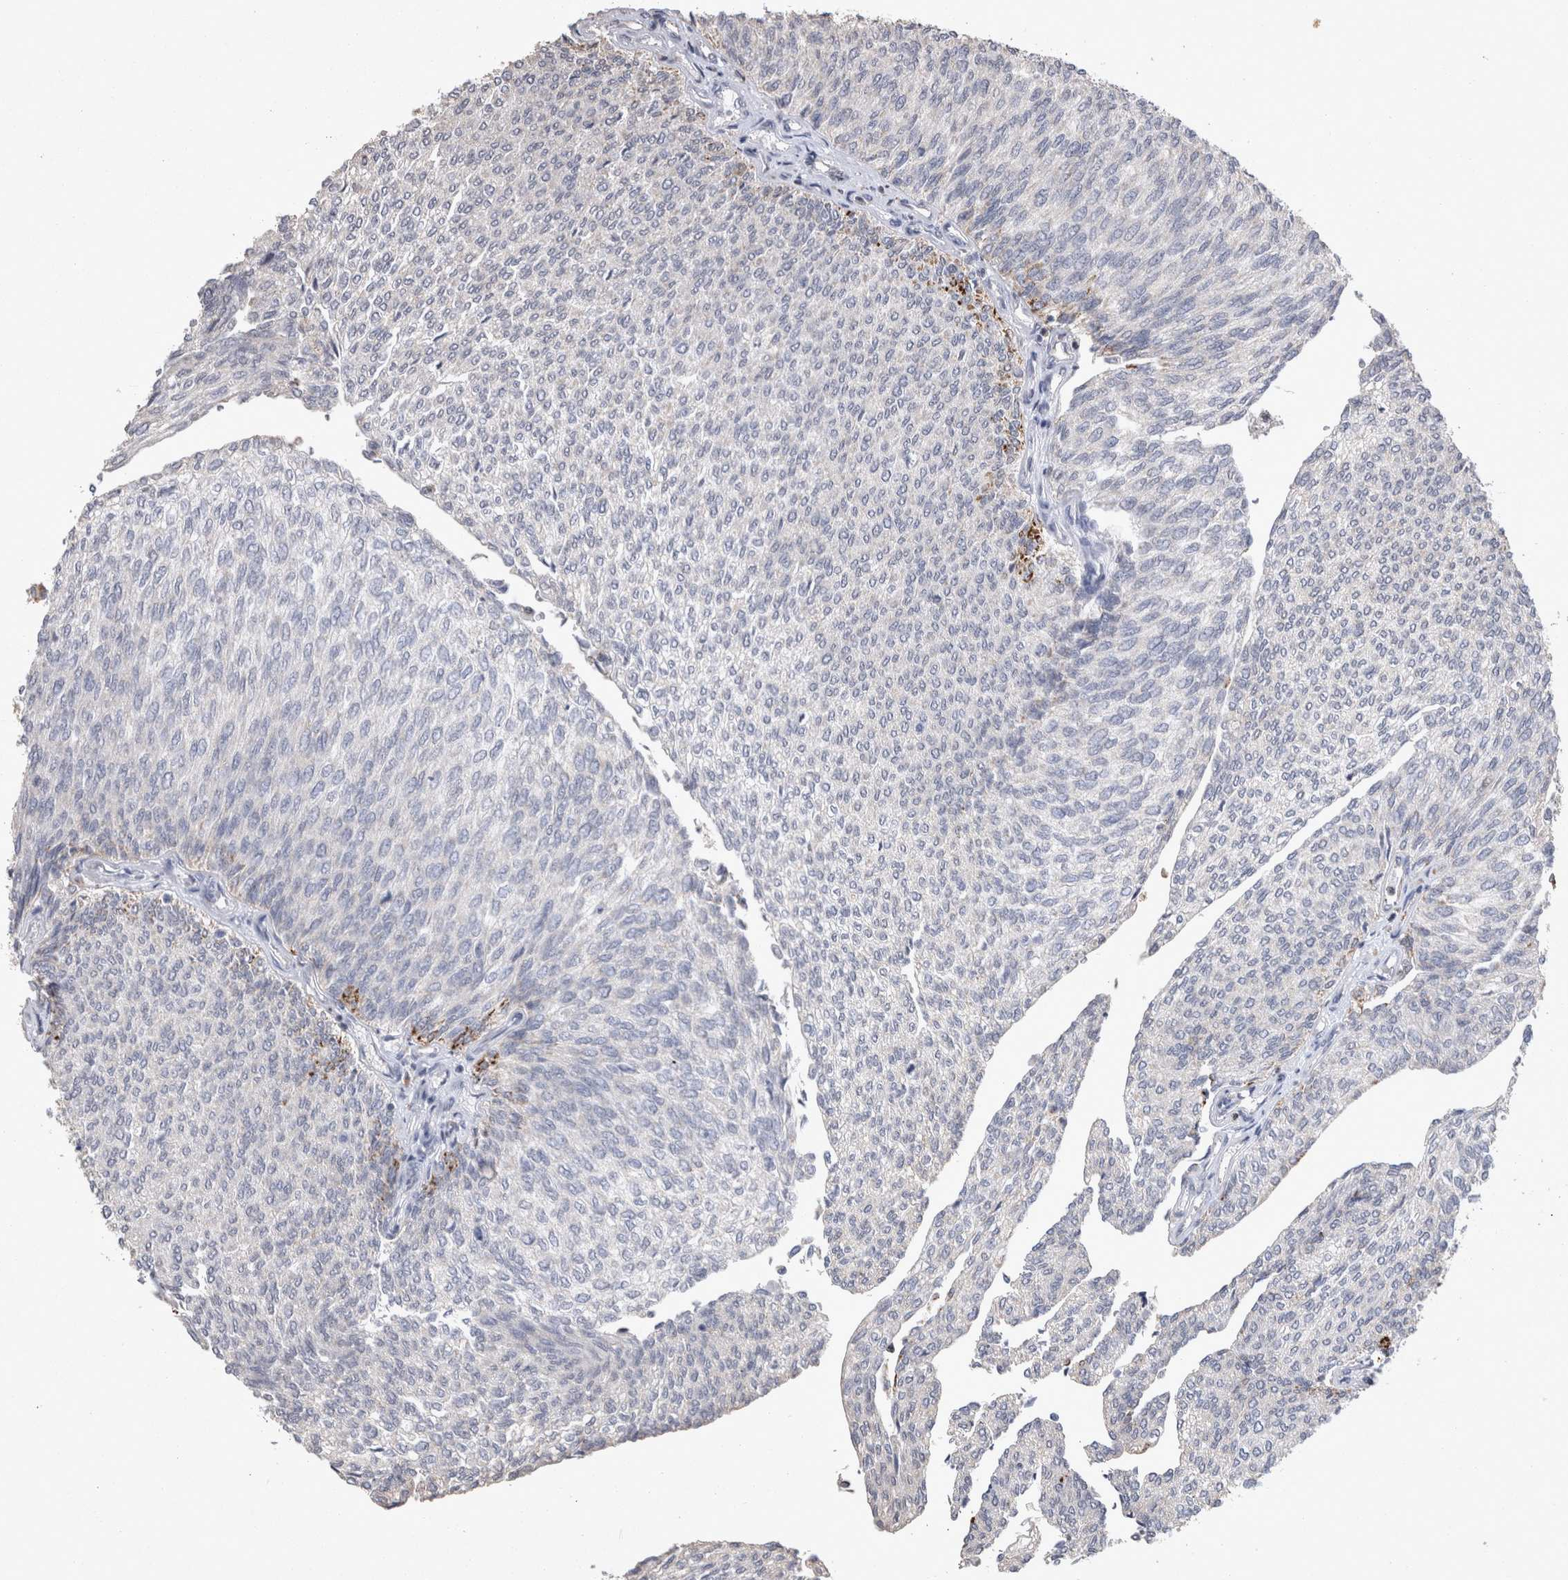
{"staining": {"intensity": "negative", "quantity": "none", "location": "none"}, "tissue": "urothelial cancer", "cell_type": "Tumor cells", "image_type": "cancer", "snomed": [{"axis": "morphology", "description": "Urothelial carcinoma, Low grade"}, {"axis": "topography", "description": "Urinary bladder"}], "caption": "DAB immunohistochemical staining of low-grade urothelial carcinoma exhibits no significant staining in tumor cells.", "gene": "DKK3", "patient": {"sex": "female", "age": 79}}